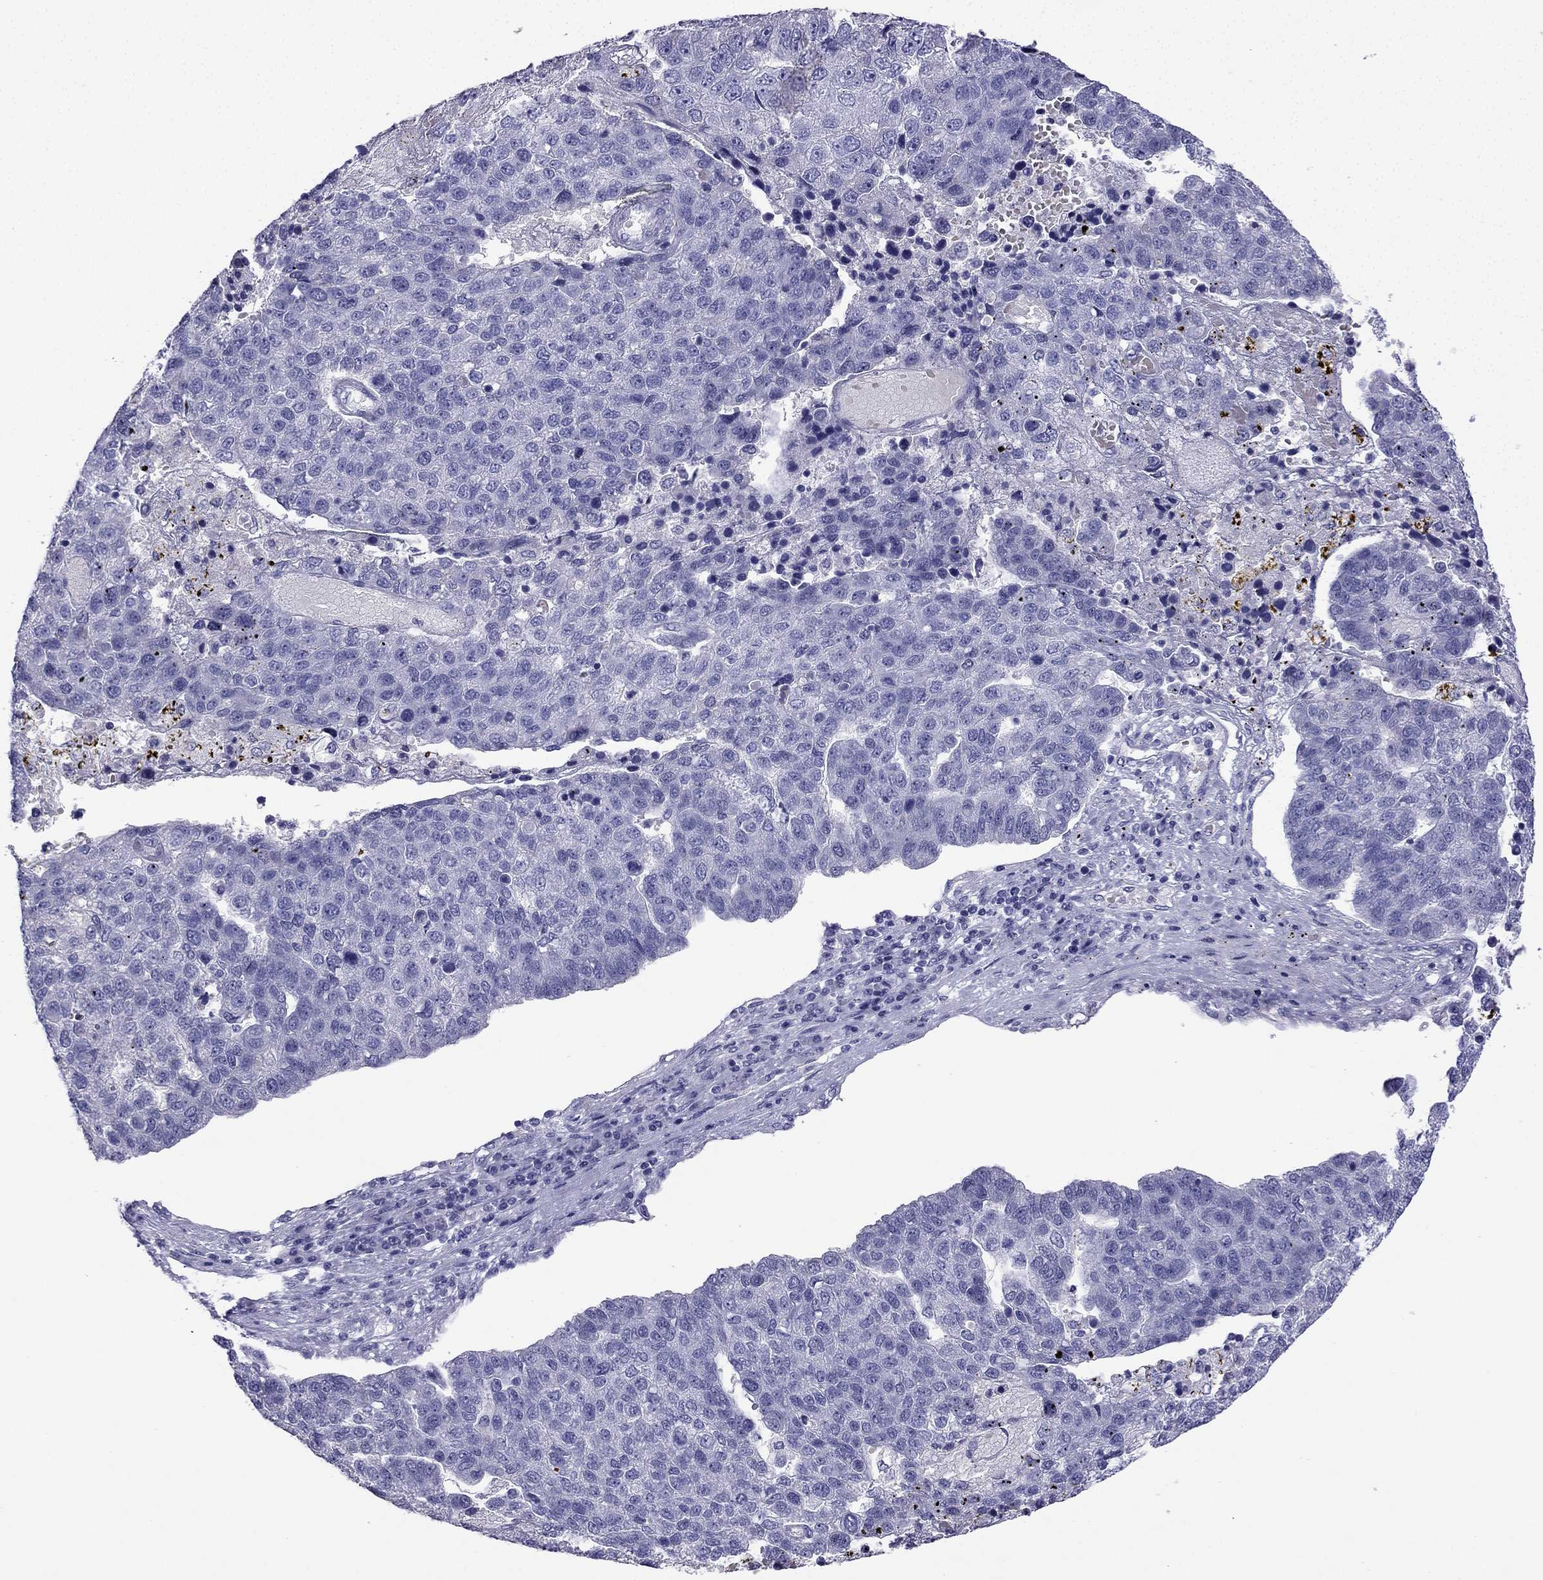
{"staining": {"intensity": "negative", "quantity": "none", "location": "none"}, "tissue": "pancreatic cancer", "cell_type": "Tumor cells", "image_type": "cancer", "snomed": [{"axis": "morphology", "description": "Adenocarcinoma, NOS"}, {"axis": "topography", "description": "Pancreas"}], "caption": "This is an immunohistochemistry (IHC) histopathology image of adenocarcinoma (pancreatic). There is no expression in tumor cells.", "gene": "NPTX1", "patient": {"sex": "female", "age": 61}}